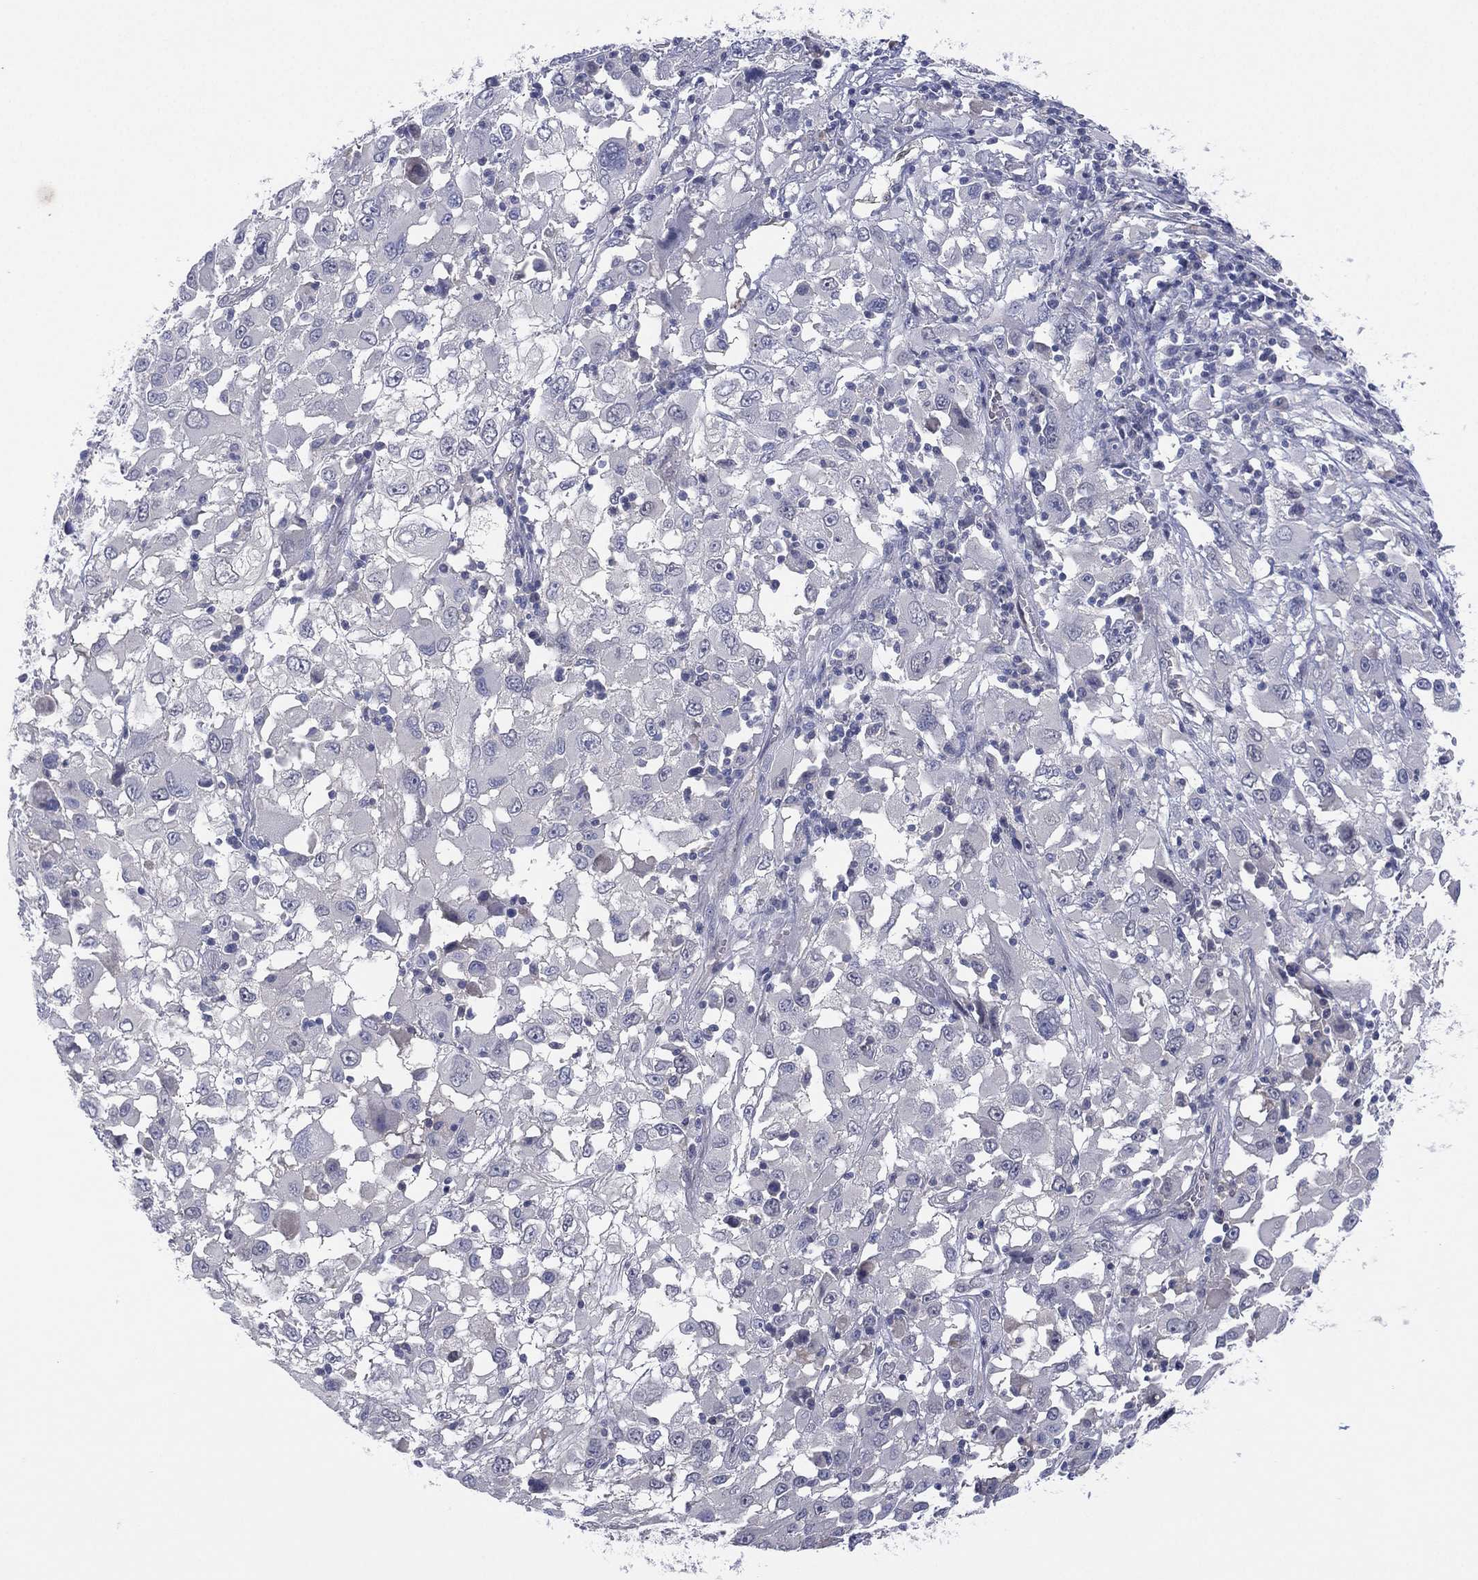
{"staining": {"intensity": "negative", "quantity": "none", "location": "none"}, "tissue": "melanoma", "cell_type": "Tumor cells", "image_type": "cancer", "snomed": [{"axis": "morphology", "description": "Malignant melanoma, Metastatic site"}, {"axis": "topography", "description": "Soft tissue"}], "caption": "Immunohistochemistry (IHC) histopathology image of malignant melanoma (metastatic site) stained for a protein (brown), which reveals no positivity in tumor cells.", "gene": "DDAH1", "patient": {"sex": "male", "age": 50}}